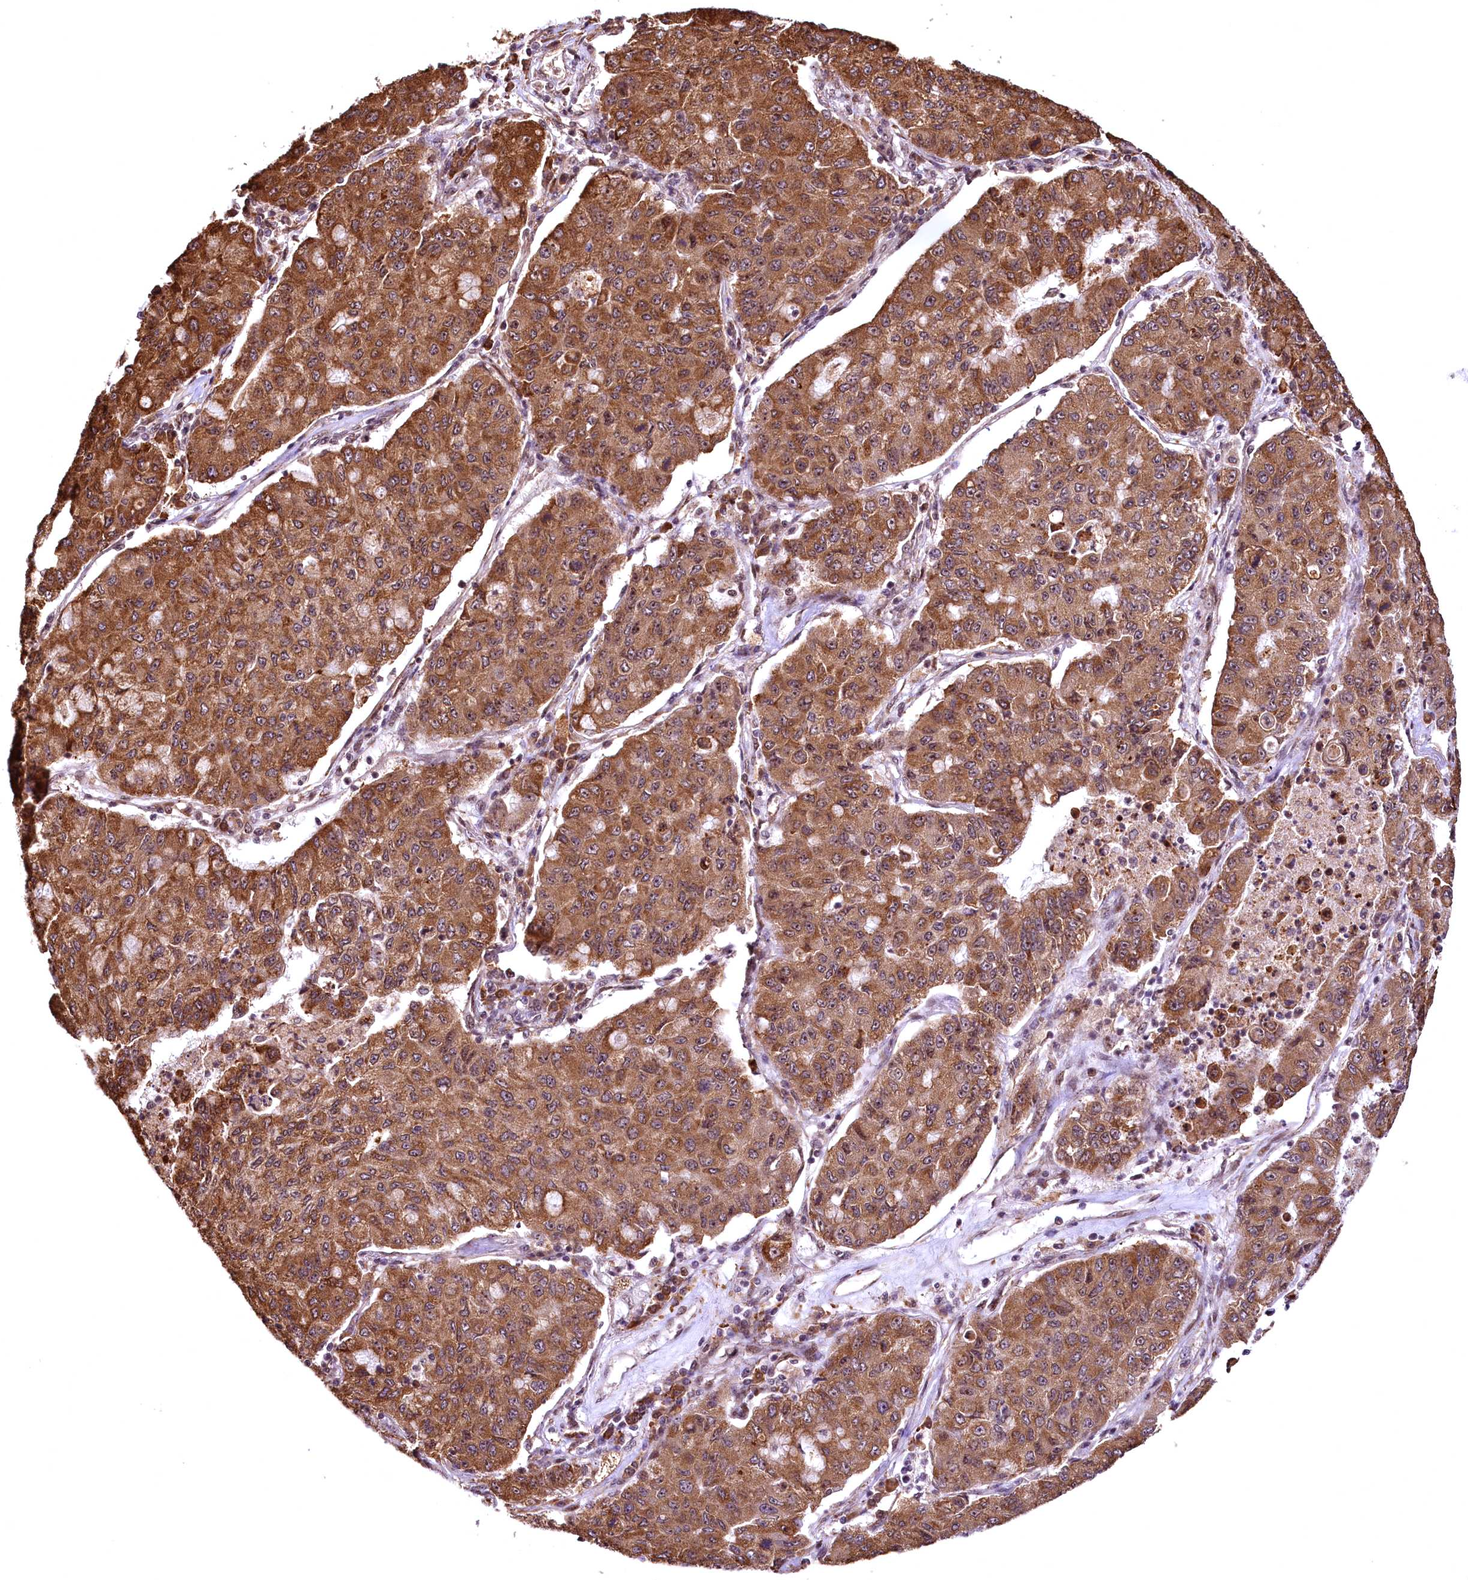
{"staining": {"intensity": "strong", "quantity": ">75%", "location": "cytoplasmic/membranous"}, "tissue": "lung cancer", "cell_type": "Tumor cells", "image_type": "cancer", "snomed": [{"axis": "morphology", "description": "Squamous cell carcinoma, NOS"}, {"axis": "topography", "description": "Lung"}], "caption": "Strong cytoplasmic/membranous protein expression is identified in about >75% of tumor cells in squamous cell carcinoma (lung).", "gene": "PDS5B", "patient": {"sex": "male", "age": 74}}